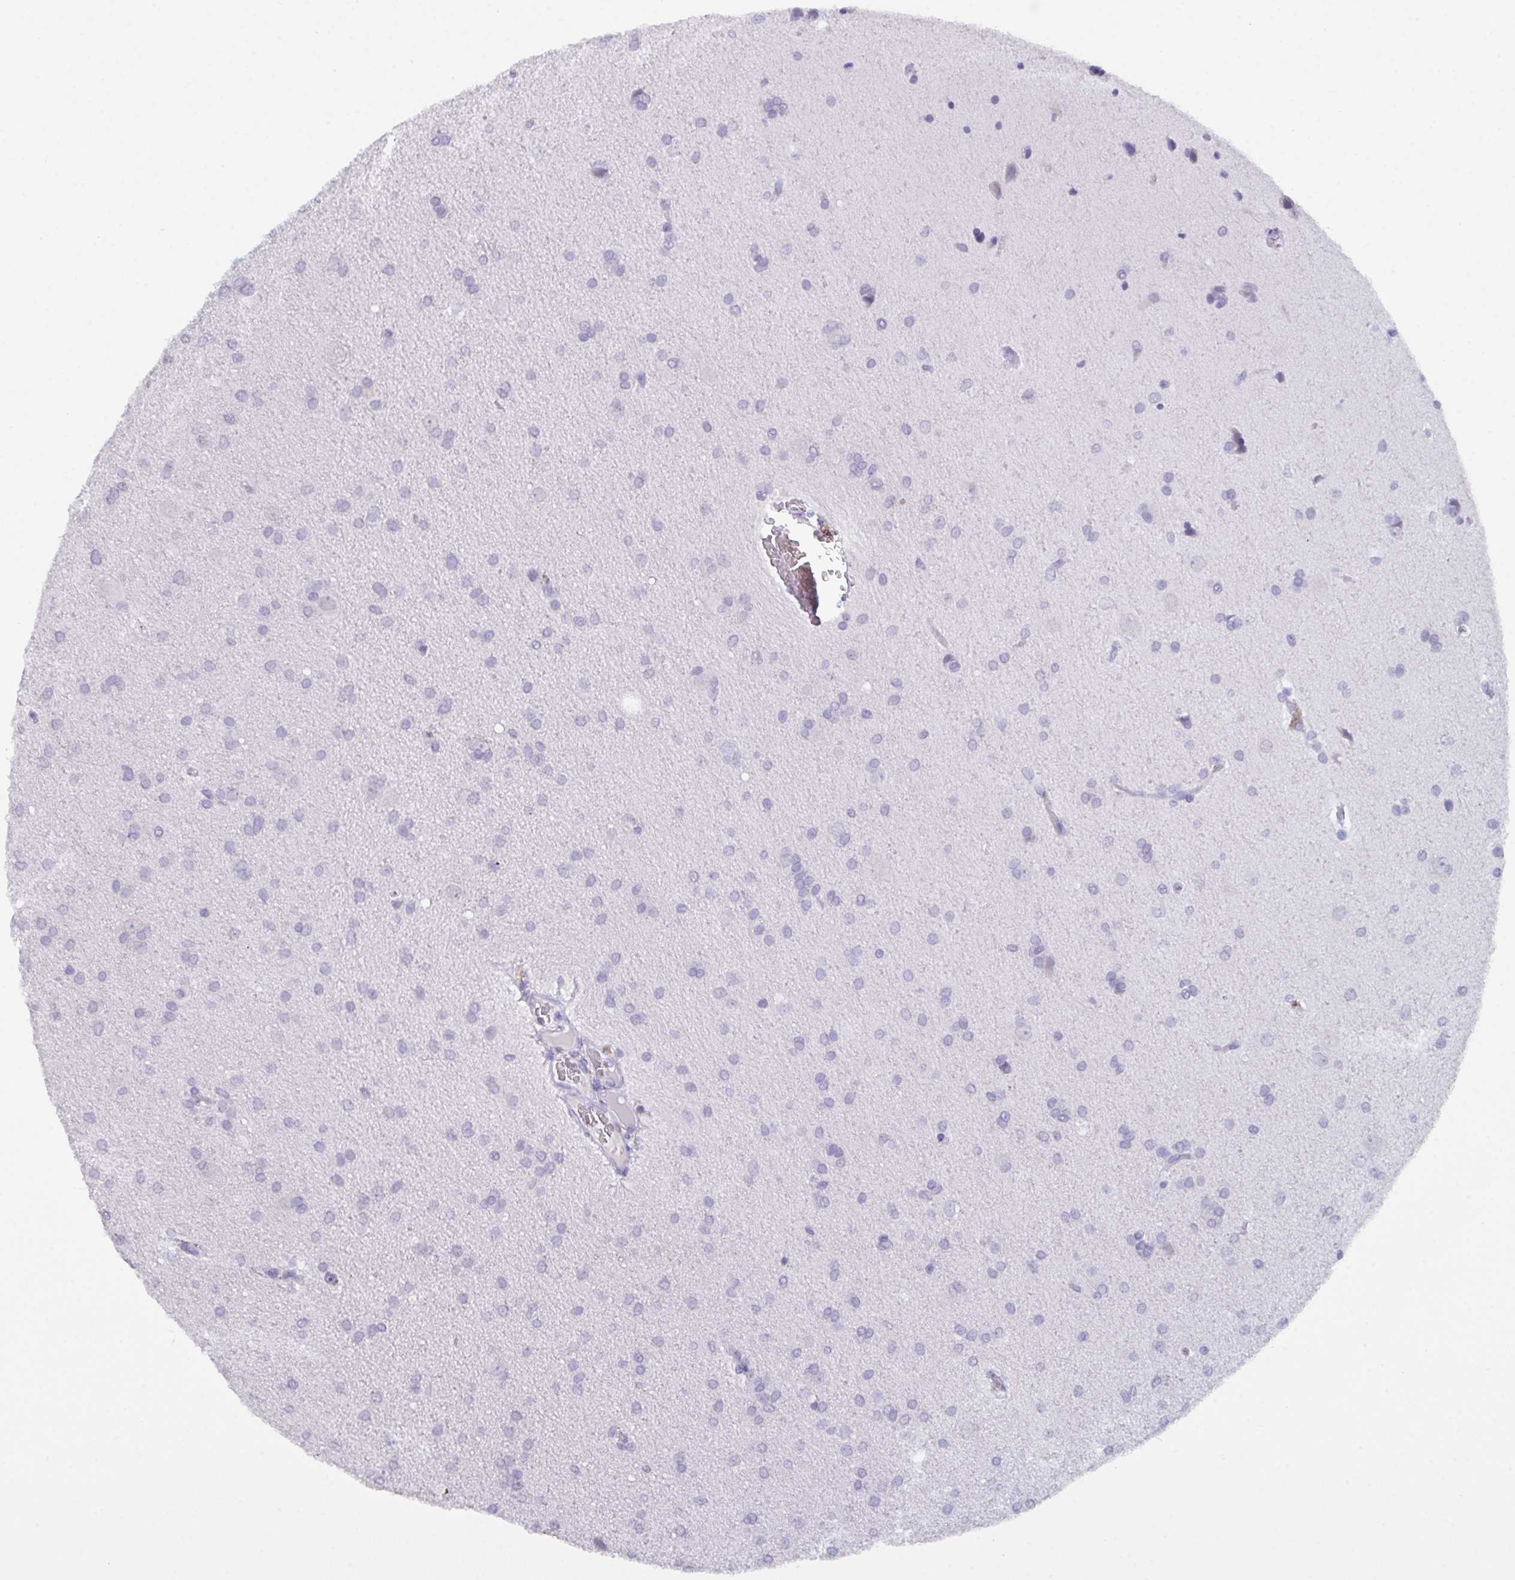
{"staining": {"intensity": "negative", "quantity": "none", "location": "none"}, "tissue": "glioma", "cell_type": "Tumor cells", "image_type": "cancer", "snomed": [{"axis": "morphology", "description": "Glioma, malignant, Low grade"}, {"axis": "topography", "description": "Brain"}], "caption": "High magnification brightfield microscopy of low-grade glioma (malignant) stained with DAB (brown) and counterstained with hematoxylin (blue): tumor cells show no significant positivity.", "gene": "SERPINB13", "patient": {"sex": "female", "age": 54}}